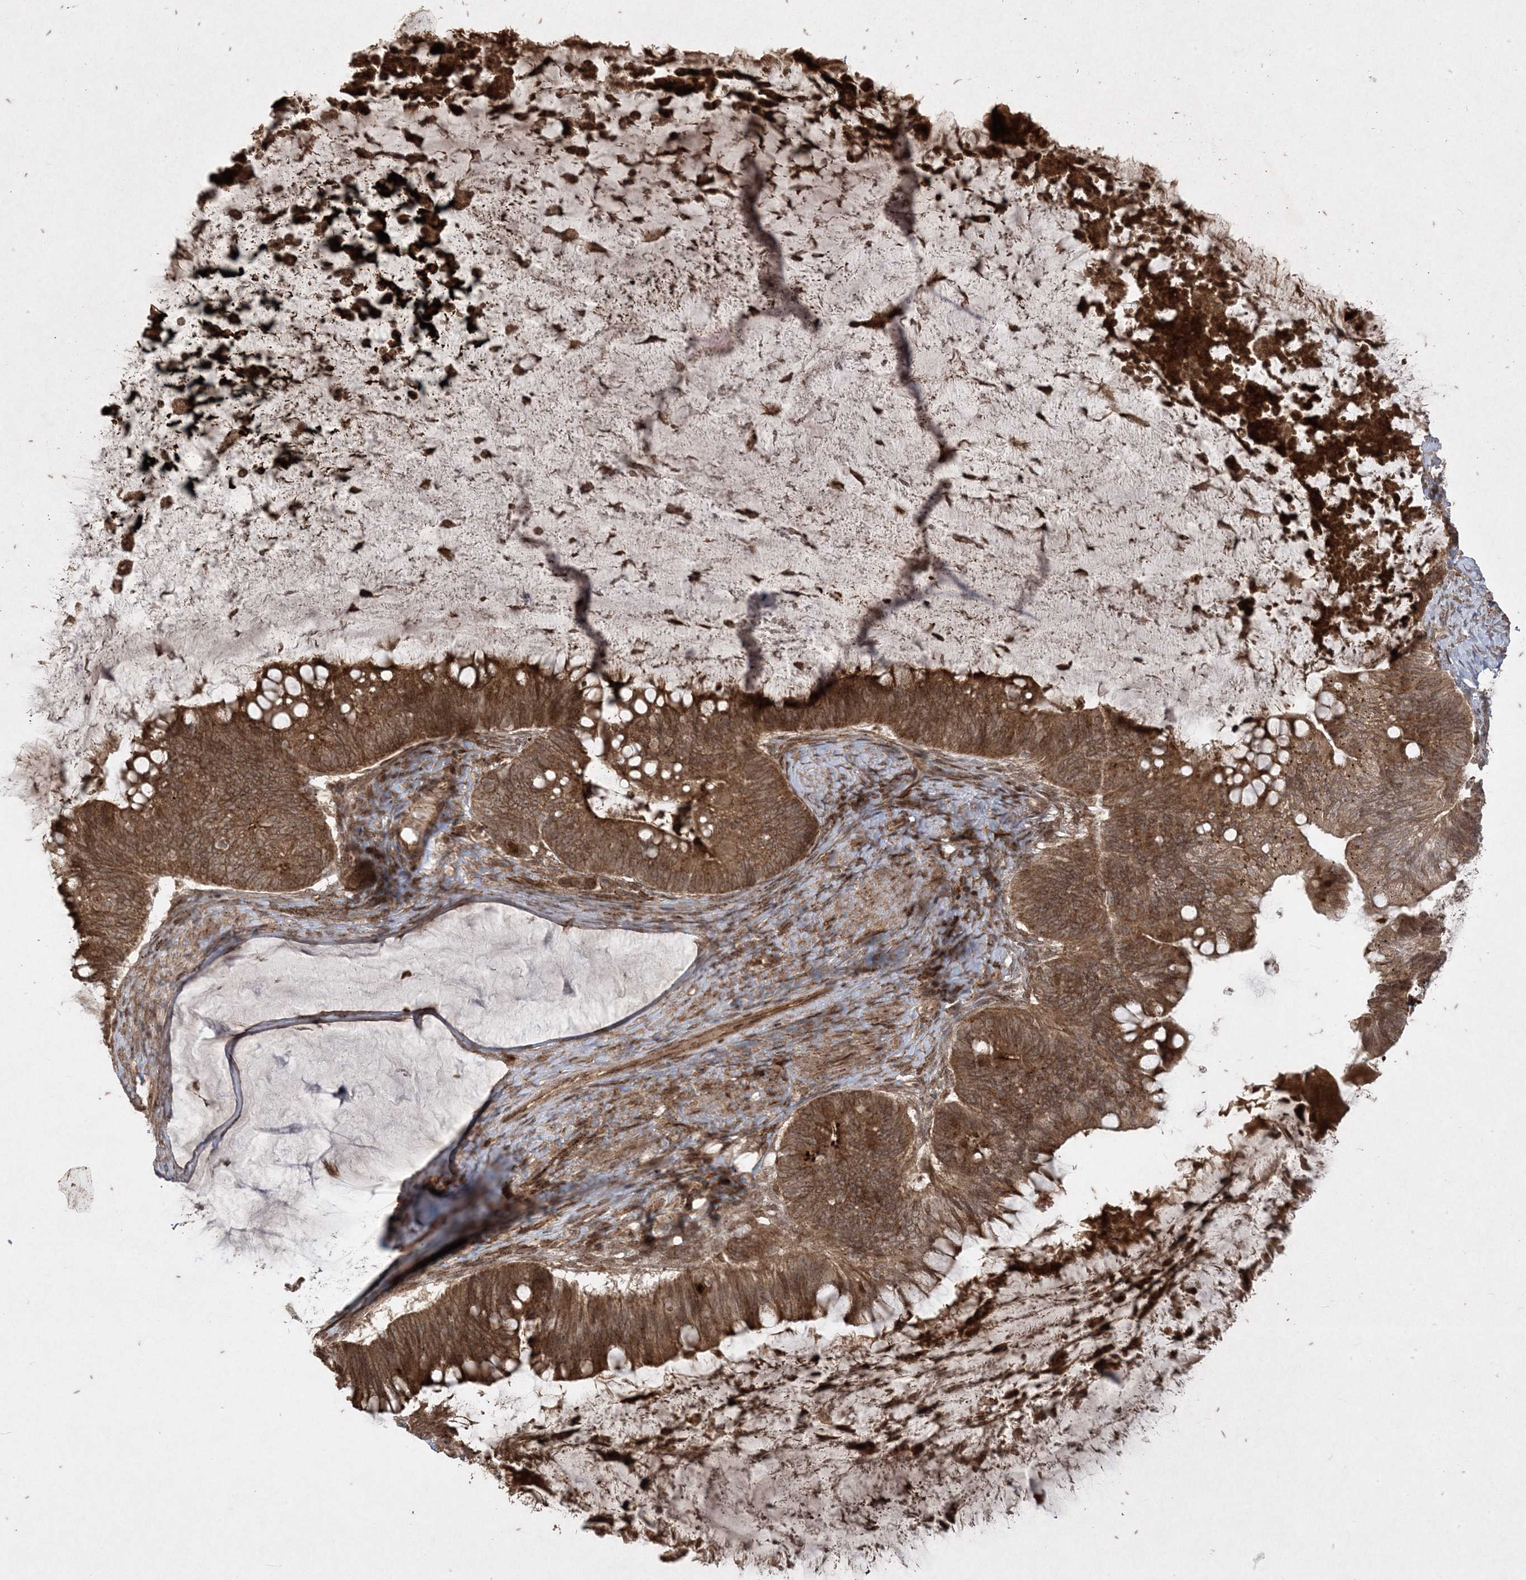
{"staining": {"intensity": "strong", "quantity": ">75%", "location": "cytoplasmic/membranous"}, "tissue": "ovarian cancer", "cell_type": "Tumor cells", "image_type": "cancer", "snomed": [{"axis": "morphology", "description": "Cystadenocarcinoma, mucinous, NOS"}, {"axis": "topography", "description": "Ovary"}], "caption": "An immunohistochemistry image of tumor tissue is shown. Protein staining in brown shows strong cytoplasmic/membranous positivity in ovarian mucinous cystadenocarcinoma within tumor cells. The protein of interest is shown in brown color, while the nuclei are stained blue.", "gene": "RRAS", "patient": {"sex": "female", "age": 61}}